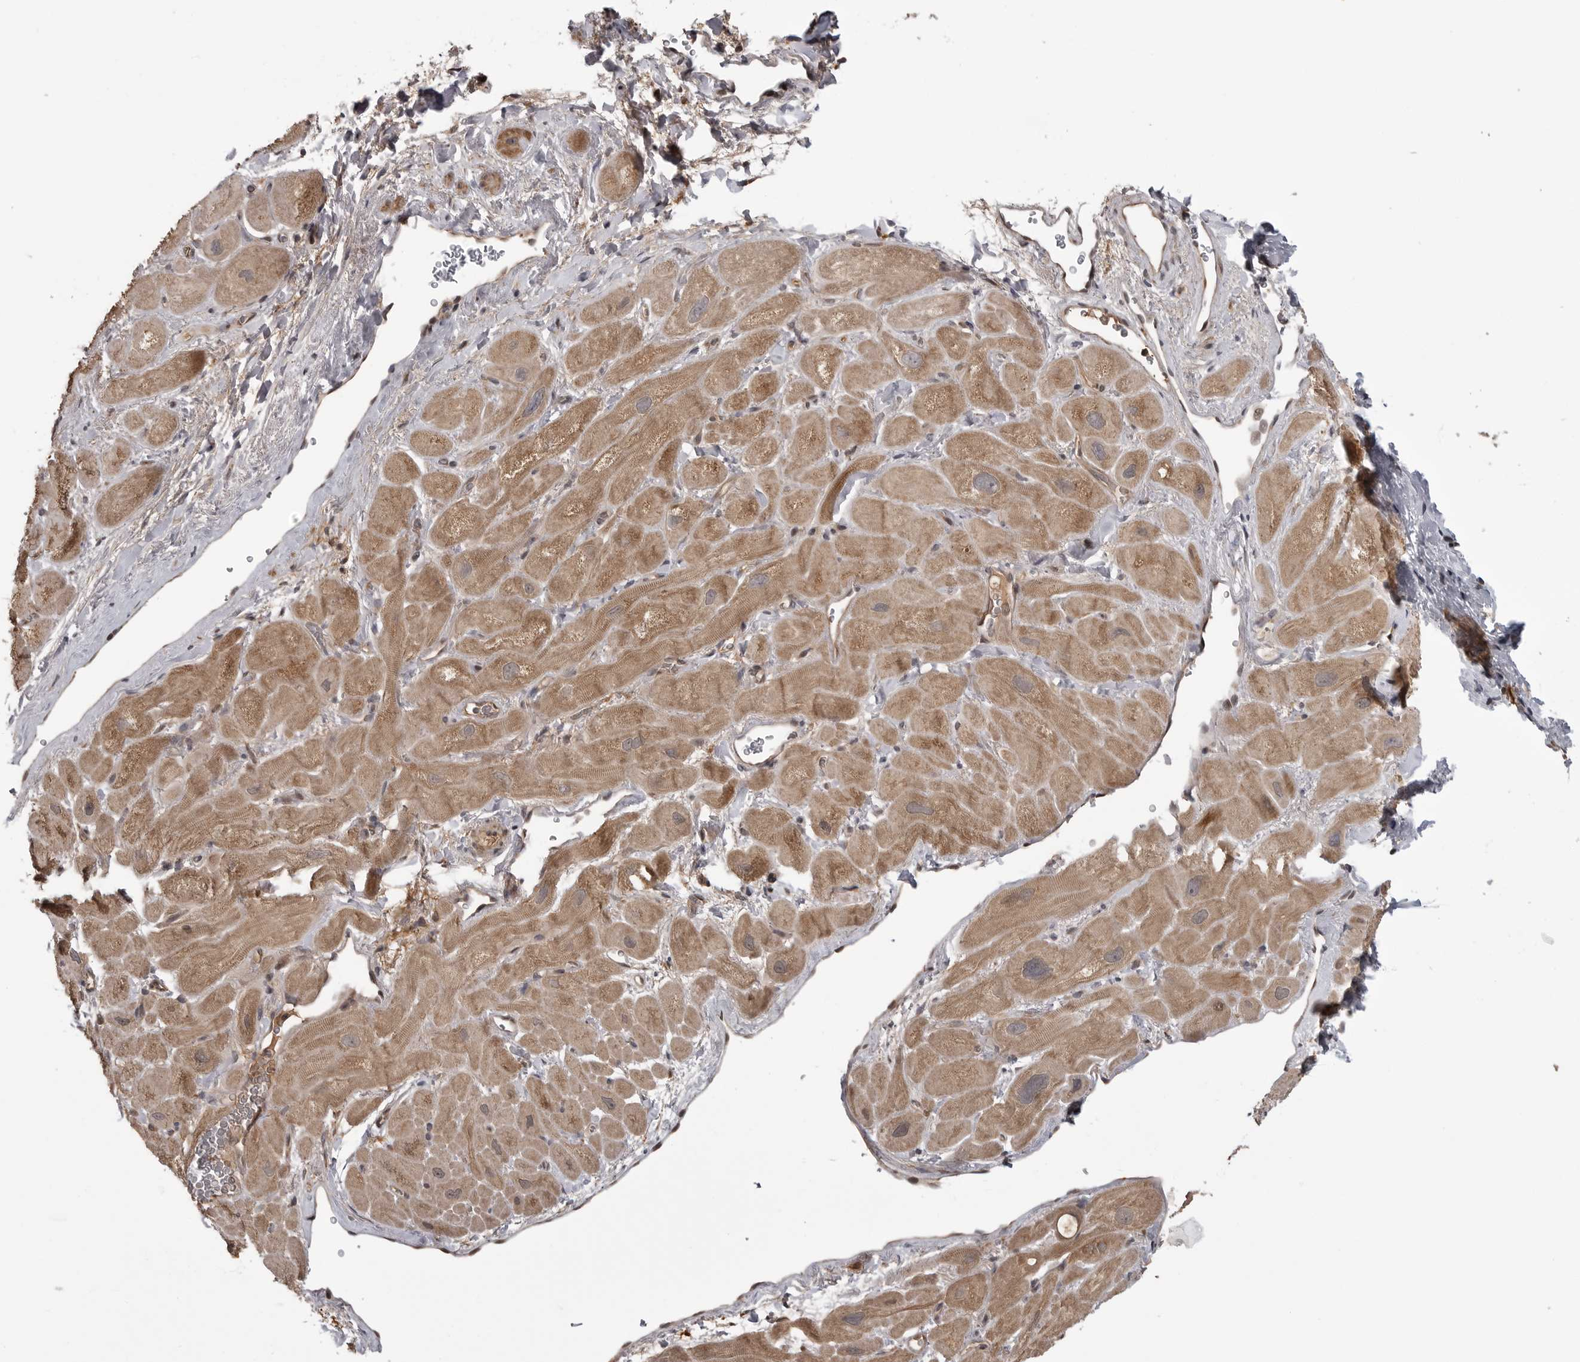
{"staining": {"intensity": "moderate", "quantity": ">75%", "location": "cytoplasmic/membranous"}, "tissue": "heart muscle", "cell_type": "Cardiomyocytes", "image_type": "normal", "snomed": [{"axis": "morphology", "description": "Normal tissue, NOS"}, {"axis": "topography", "description": "Heart"}], "caption": "About >75% of cardiomyocytes in normal heart muscle exhibit moderate cytoplasmic/membranous protein expression as visualized by brown immunohistochemical staining.", "gene": "AKAP7", "patient": {"sex": "male", "age": 49}}